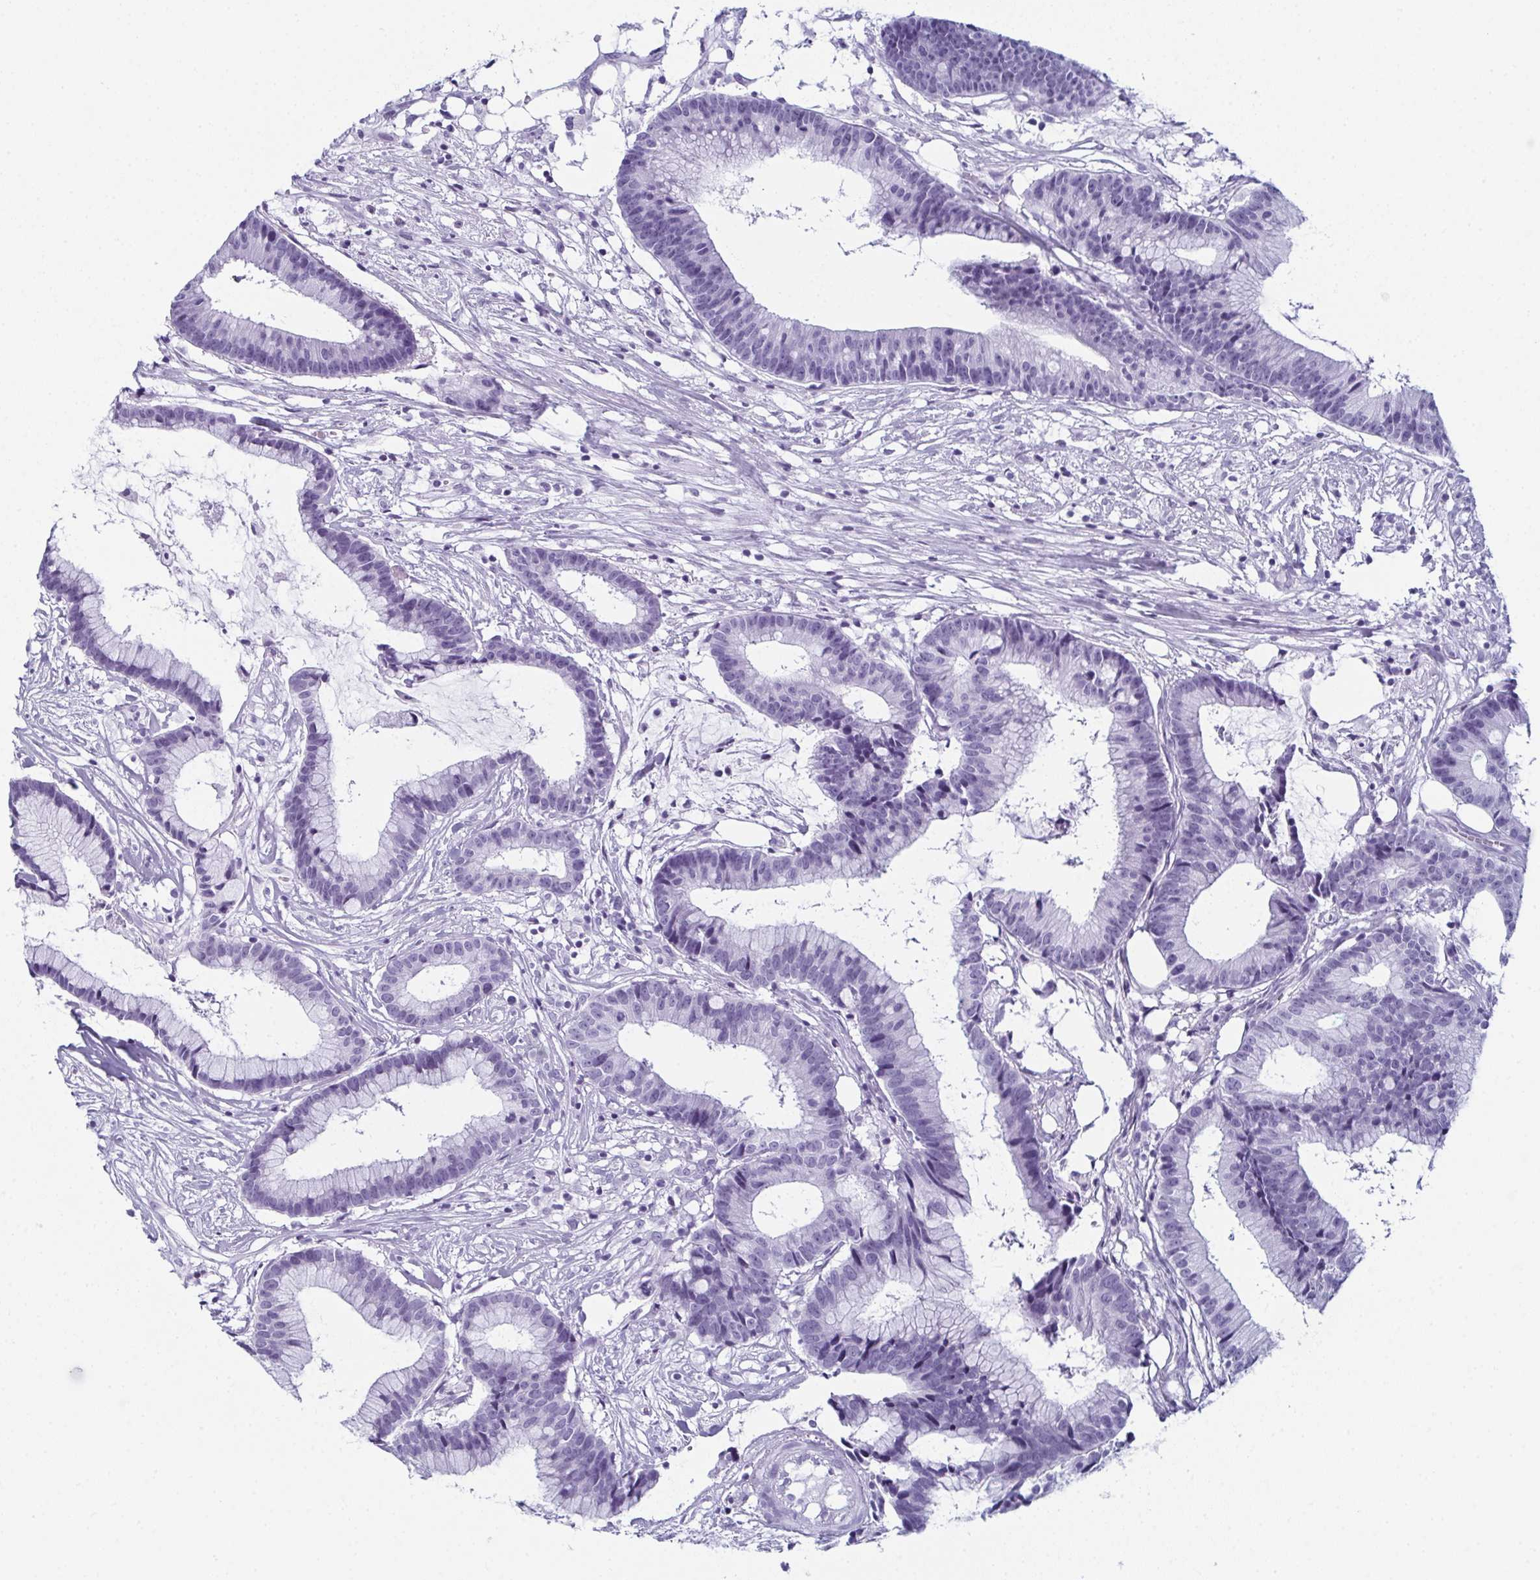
{"staining": {"intensity": "negative", "quantity": "none", "location": "none"}, "tissue": "colorectal cancer", "cell_type": "Tumor cells", "image_type": "cancer", "snomed": [{"axis": "morphology", "description": "Adenocarcinoma, NOS"}, {"axis": "topography", "description": "Colon"}], "caption": "The immunohistochemistry photomicrograph has no significant expression in tumor cells of adenocarcinoma (colorectal) tissue.", "gene": "ENKUR", "patient": {"sex": "female", "age": 78}}